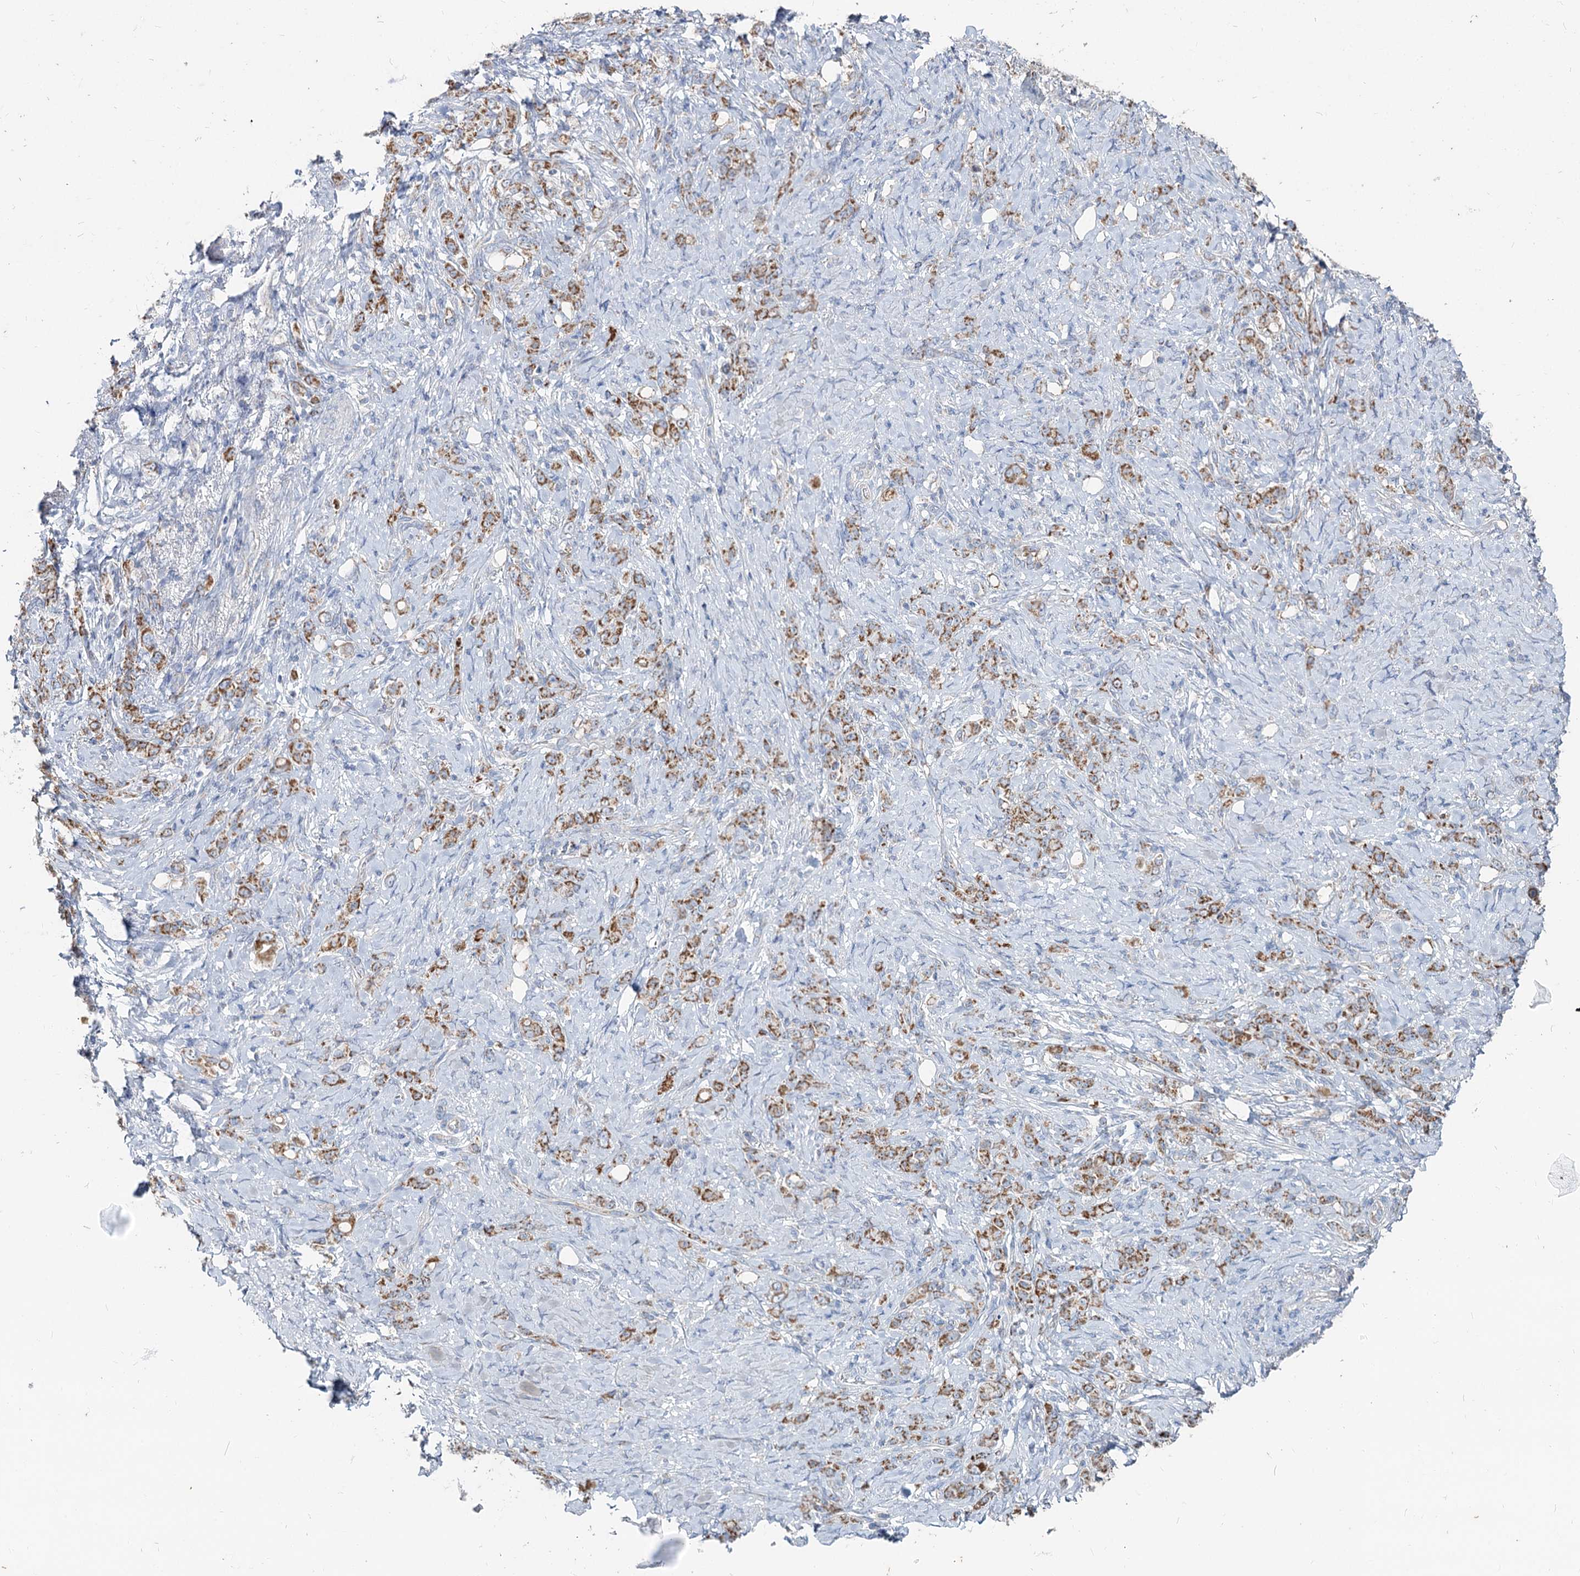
{"staining": {"intensity": "moderate", "quantity": ">75%", "location": "cytoplasmic/membranous"}, "tissue": "stomach cancer", "cell_type": "Tumor cells", "image_type": "cancer", "snomed": [{"axis": "morphology", "description": "Adenocarcinoma, NOS"}, {"axis": "topography", "description": "Stomach"}], "caption": "The image shows immunohistochemical staining of stomach cancer. There is moderate cytoplasmic/membranous expression is present in approximately >75% of tumor cells.", "gene": "MCCC2", "patient": {"sex": "female", "age": 79}}